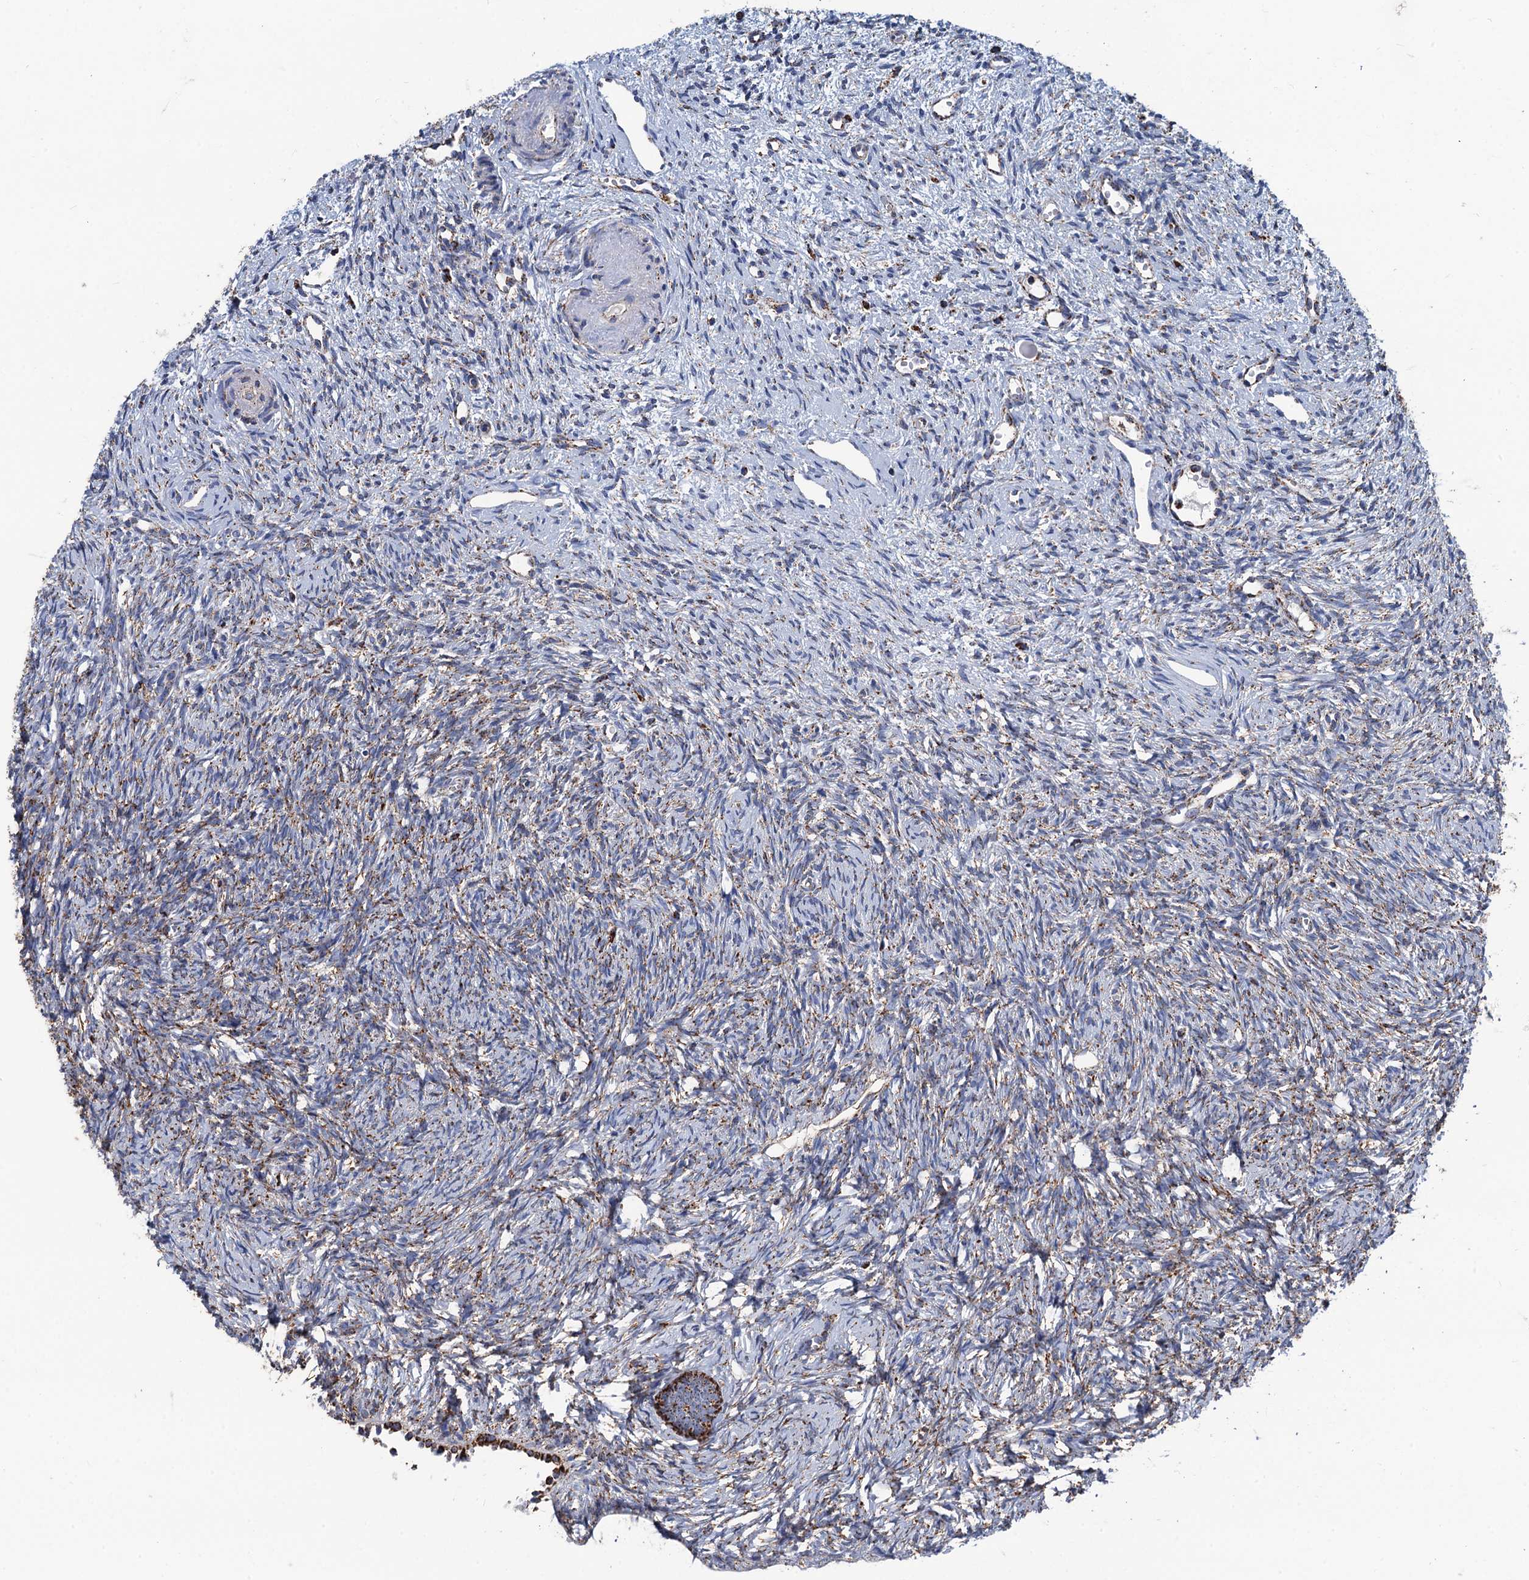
{"staining": {"intensity": "moderate", "quantity": ">75%", "location": "cytoplasmic/membranous"}, "tissue": "ovary", "cell_type": "Follicle cells", "image_type": "normal", "snomed": [{"axis": "morphology", "description": "Normal tissue, NOS"}, {"axis": "topography", "description": "Ovary"}], "caption": "Follicle cells reveal moderate cytoplasmic/membranous staining in approximately >75% of cells in normal ovary.", "gene": "IVD", "patient": {"sex": "female", "age": 51}}